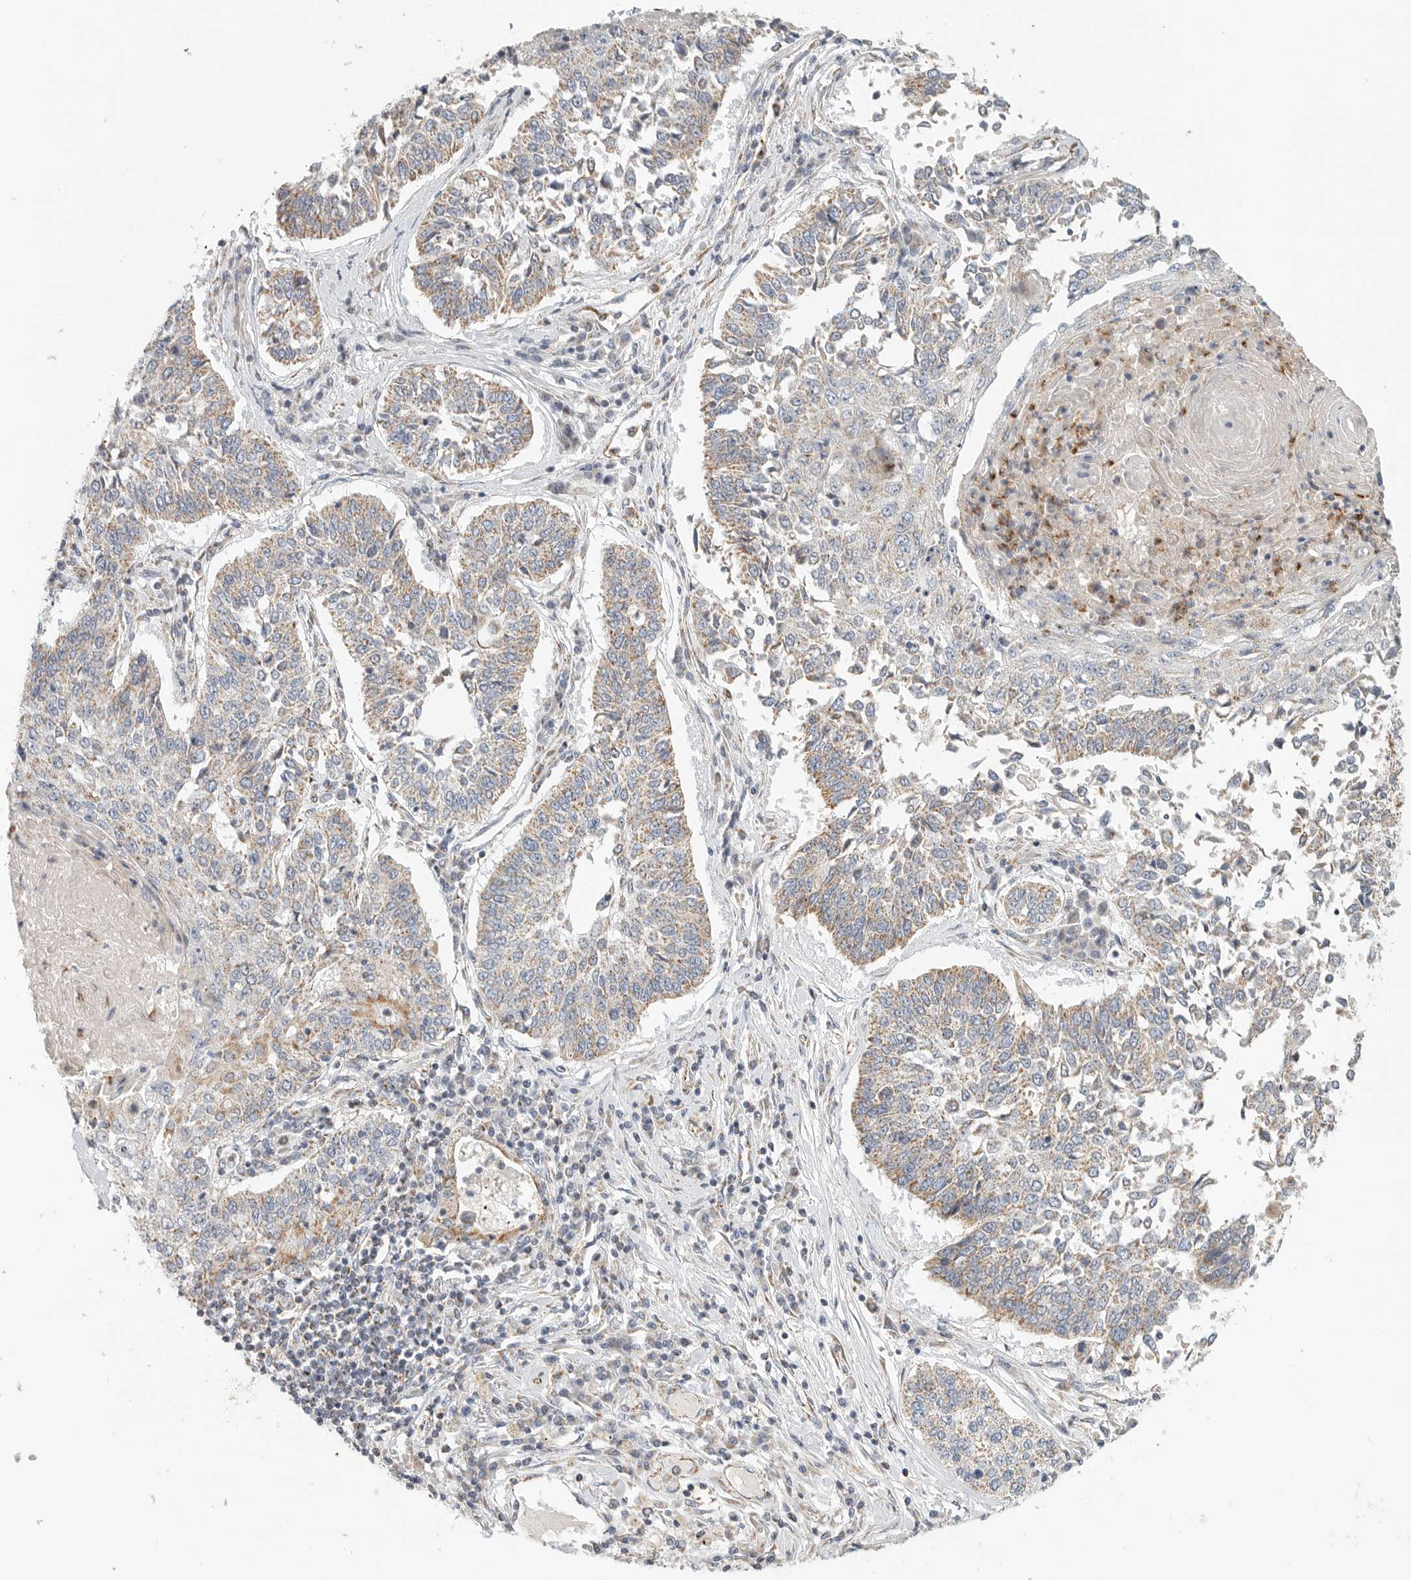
{"staining": {"intensity": "weak", "quantity": "25%-75%", "location": "cytoplasmic/membranous"}, "tissue": "lung cancer", "cell_type": "Tumor cells", "image_type": "cancer", "snomed": [{"axis": "morphology", "description": "Normal tissue, NOS"}, {"axis": "morphology", "description": "Squamous cell carcinoma, NOS"}, {"axis": "topography", "description": "Cartilage tissue"}, {"axis": "topography", "description": "Lung"}, {"axis": "topography", "description": "Peripheral nerve tissue"}], "caption": "Squamous cell carcinoma (lung) stained with immunohistochemistry (IHC) shows weak cytoplasmic/membranous expression in approximately 25%-75% of tumor cells.", "gene": "SLC25A26", "patient": {"sex": "female", "age": 49}}